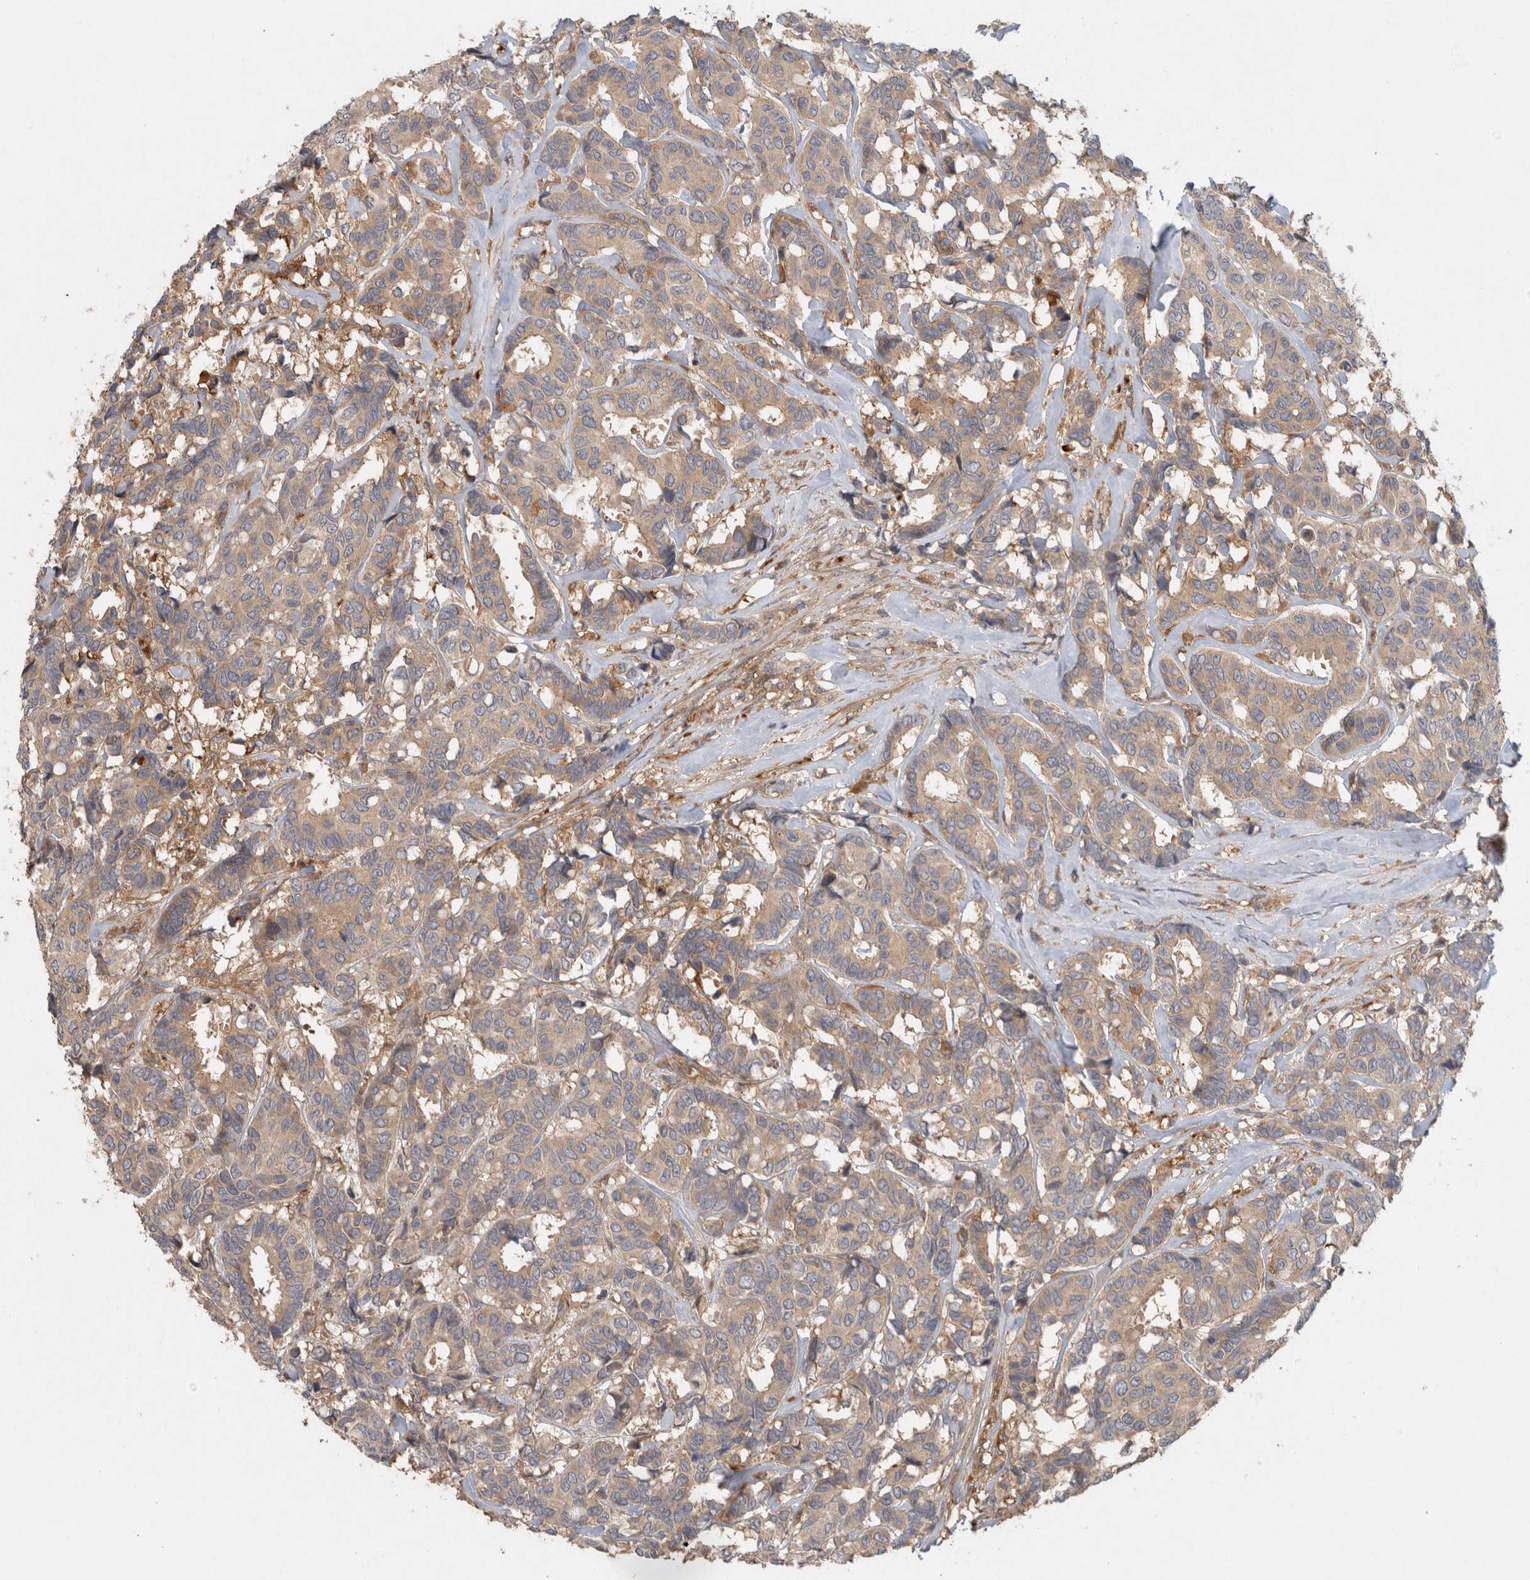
{"staining": {"intensity": "weak", "quantity": ">75%", "location": "cytoplasmic/membranous"}, "tissue": "breast cancer", "cell_type": "Tumor cells", "image_type": "cancer", "snomed": [{"axis": "morphology", "description": "Duct carcinoma"}, {"axis": "topography", "description": "Breast"}], "caption": "Immunohistochemistry (IHC) histopathology image of human intraductal carcinoma (breast) stained for a protein (brown), which exhibits low levels of weak cytoplasmic/membranous positivity in approximately >75% of tumor cells.", "gene": "VEPH1", "patient": {"sex": "female", "age": 87}}